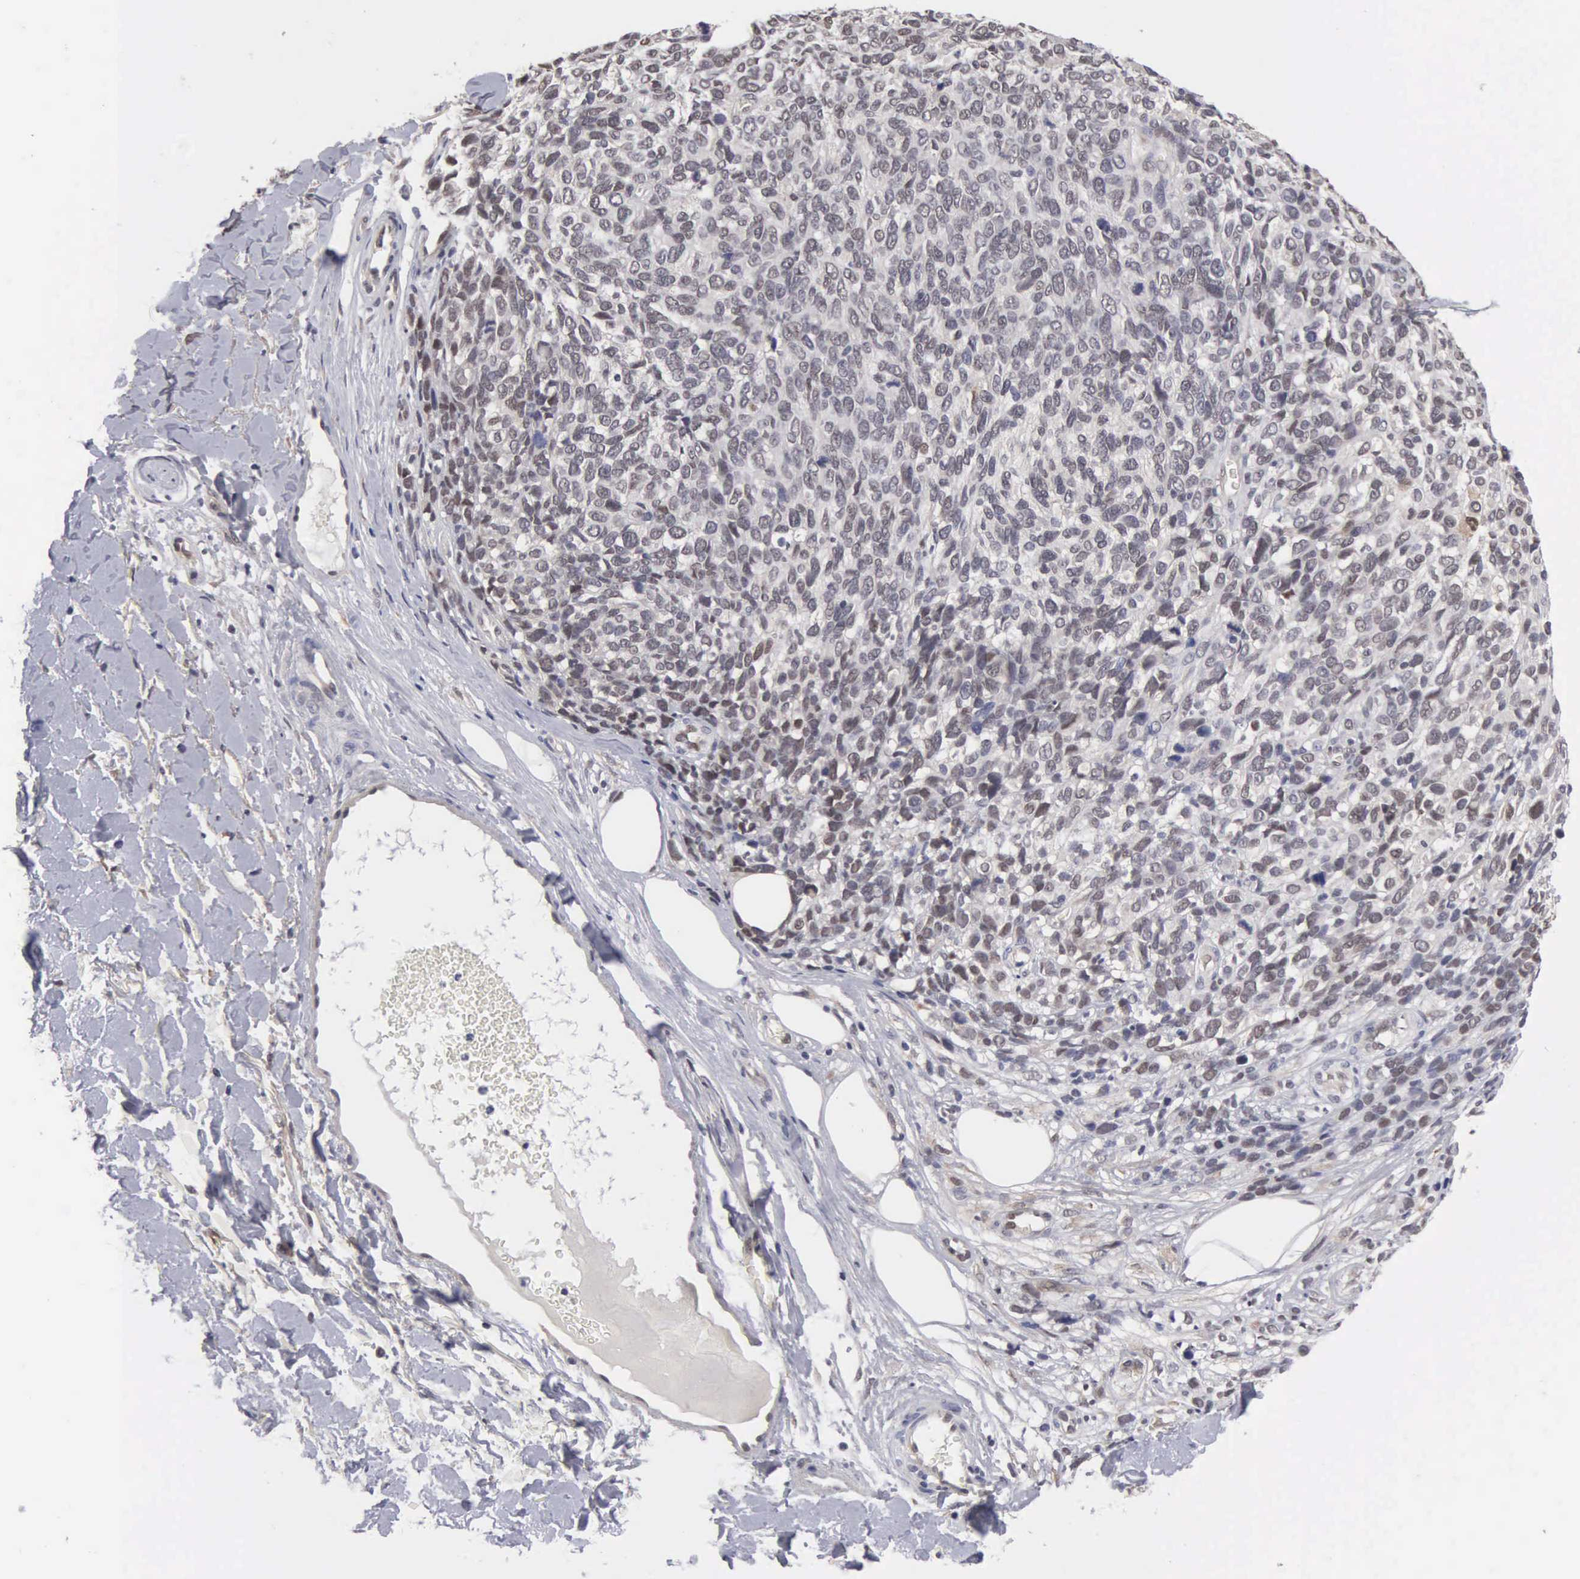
{"staining": {"intensity": "negative", "quantity": "none", "location": "none"}, "tissue": "melanoma", "cell_type": "Tumor cells", "image_type": "cancer", "snomed": [{"axis": "morphology", "description": "Malignant melanoma, NOS"}, {"axis": "topography", "description": "Skin"}], "caption": "The IHC photomicrograph has no significant staining in tumor cells of malignant melanoma tissue.", "gene": "ZBTB33", "patient": {"sex": "female", "age": 85}}